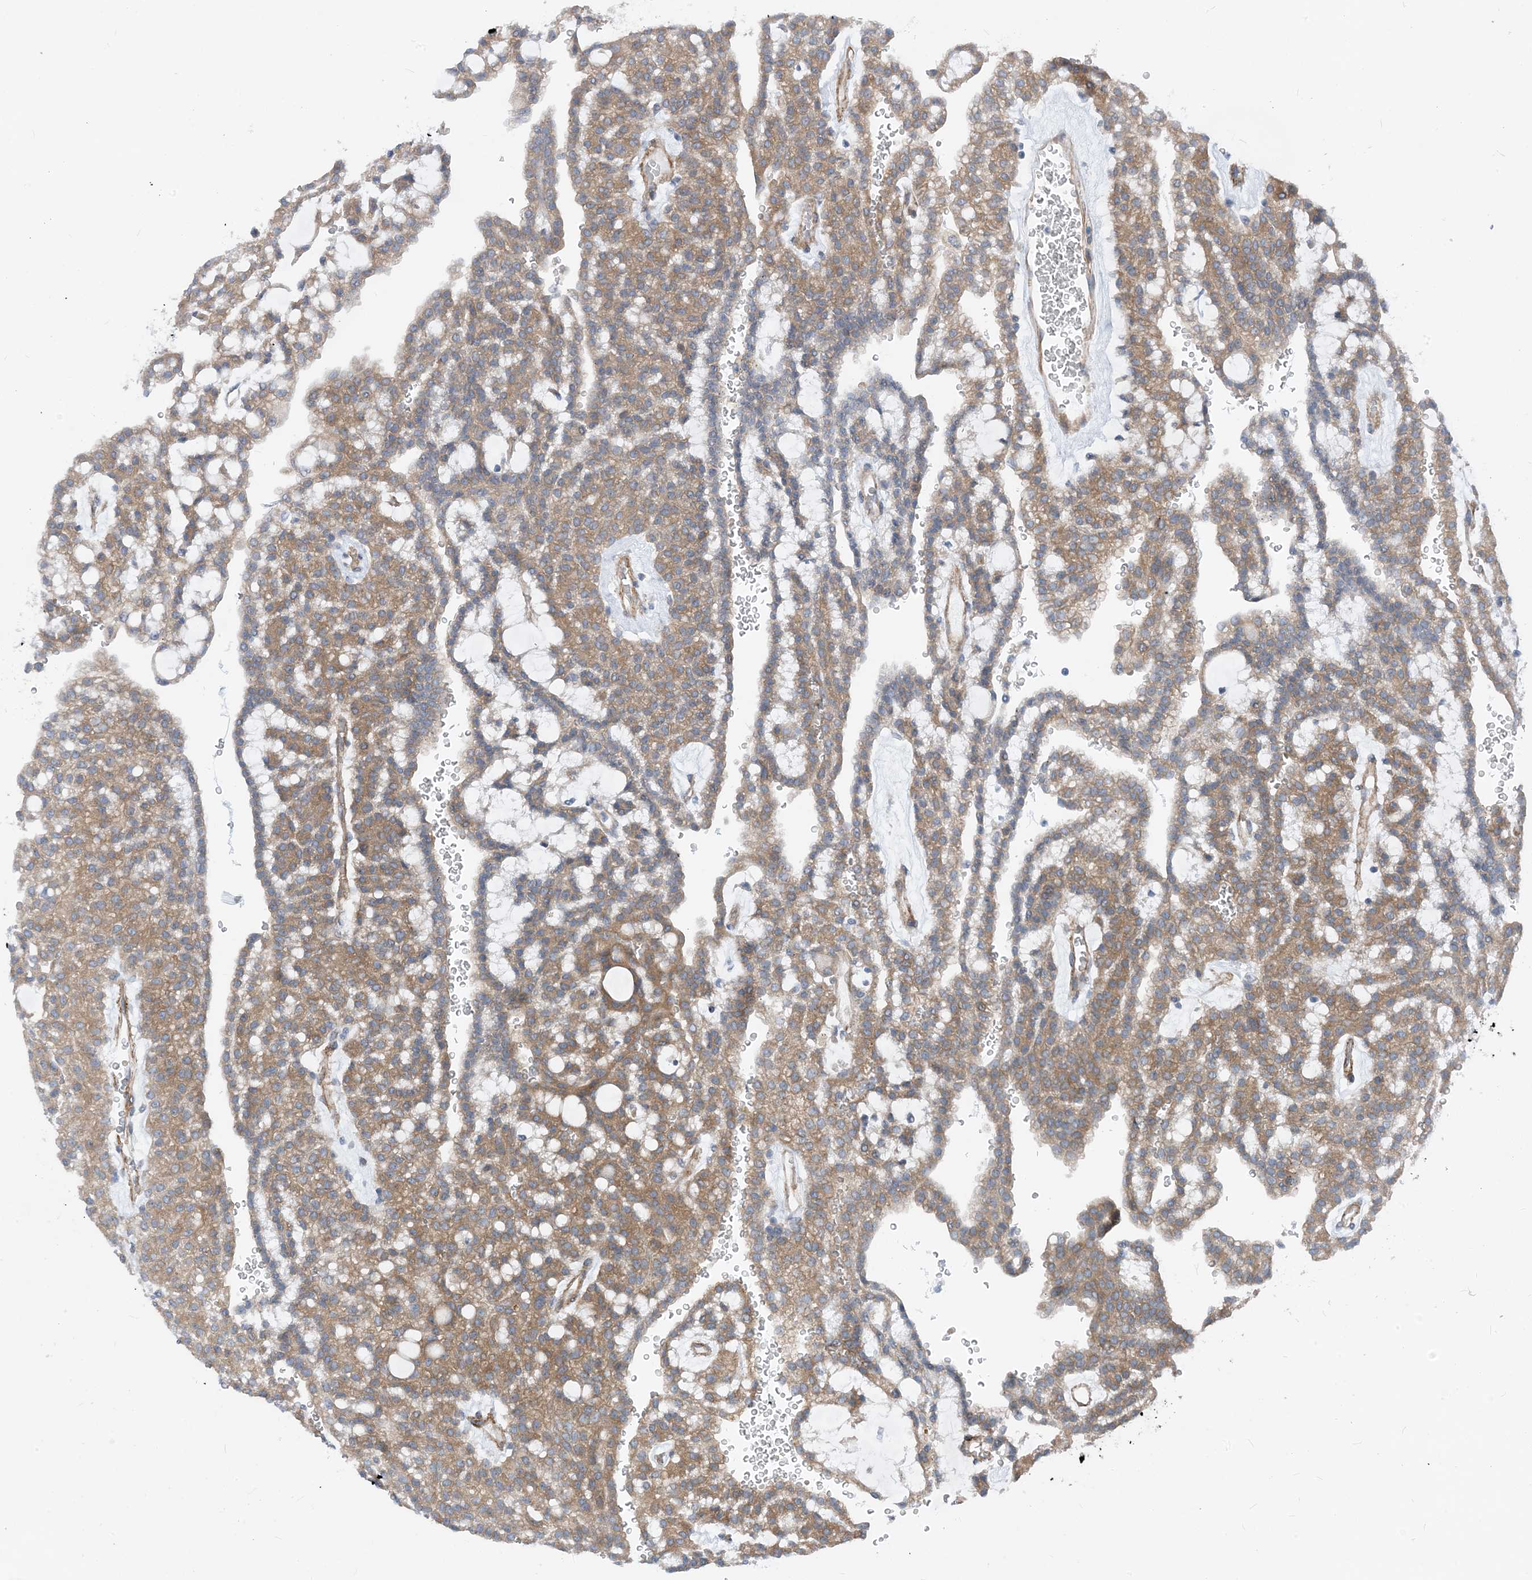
{"staining": {"intensity": "moderate", "quantity": ">75%", "location": "cytoplasmic/membranous"}, "tissue": "renal cancer", "cell_type": "Tumor cells", "image_type": "cancer", "snomed": [{"axis": "morphology", "description": "Adenocarcinoma, NOS"}, {"axis": "topography", "description": "Kidney"}], "caption": "Immunohistochemical staining of human renal cancer (adenocarcinoma) exhibits moderate cytoplasmic/membranous protein positivity in about >75% of tumor cells.", "gene": "PLEKHA3", "patient": {"sex": "male", "age": 63}}